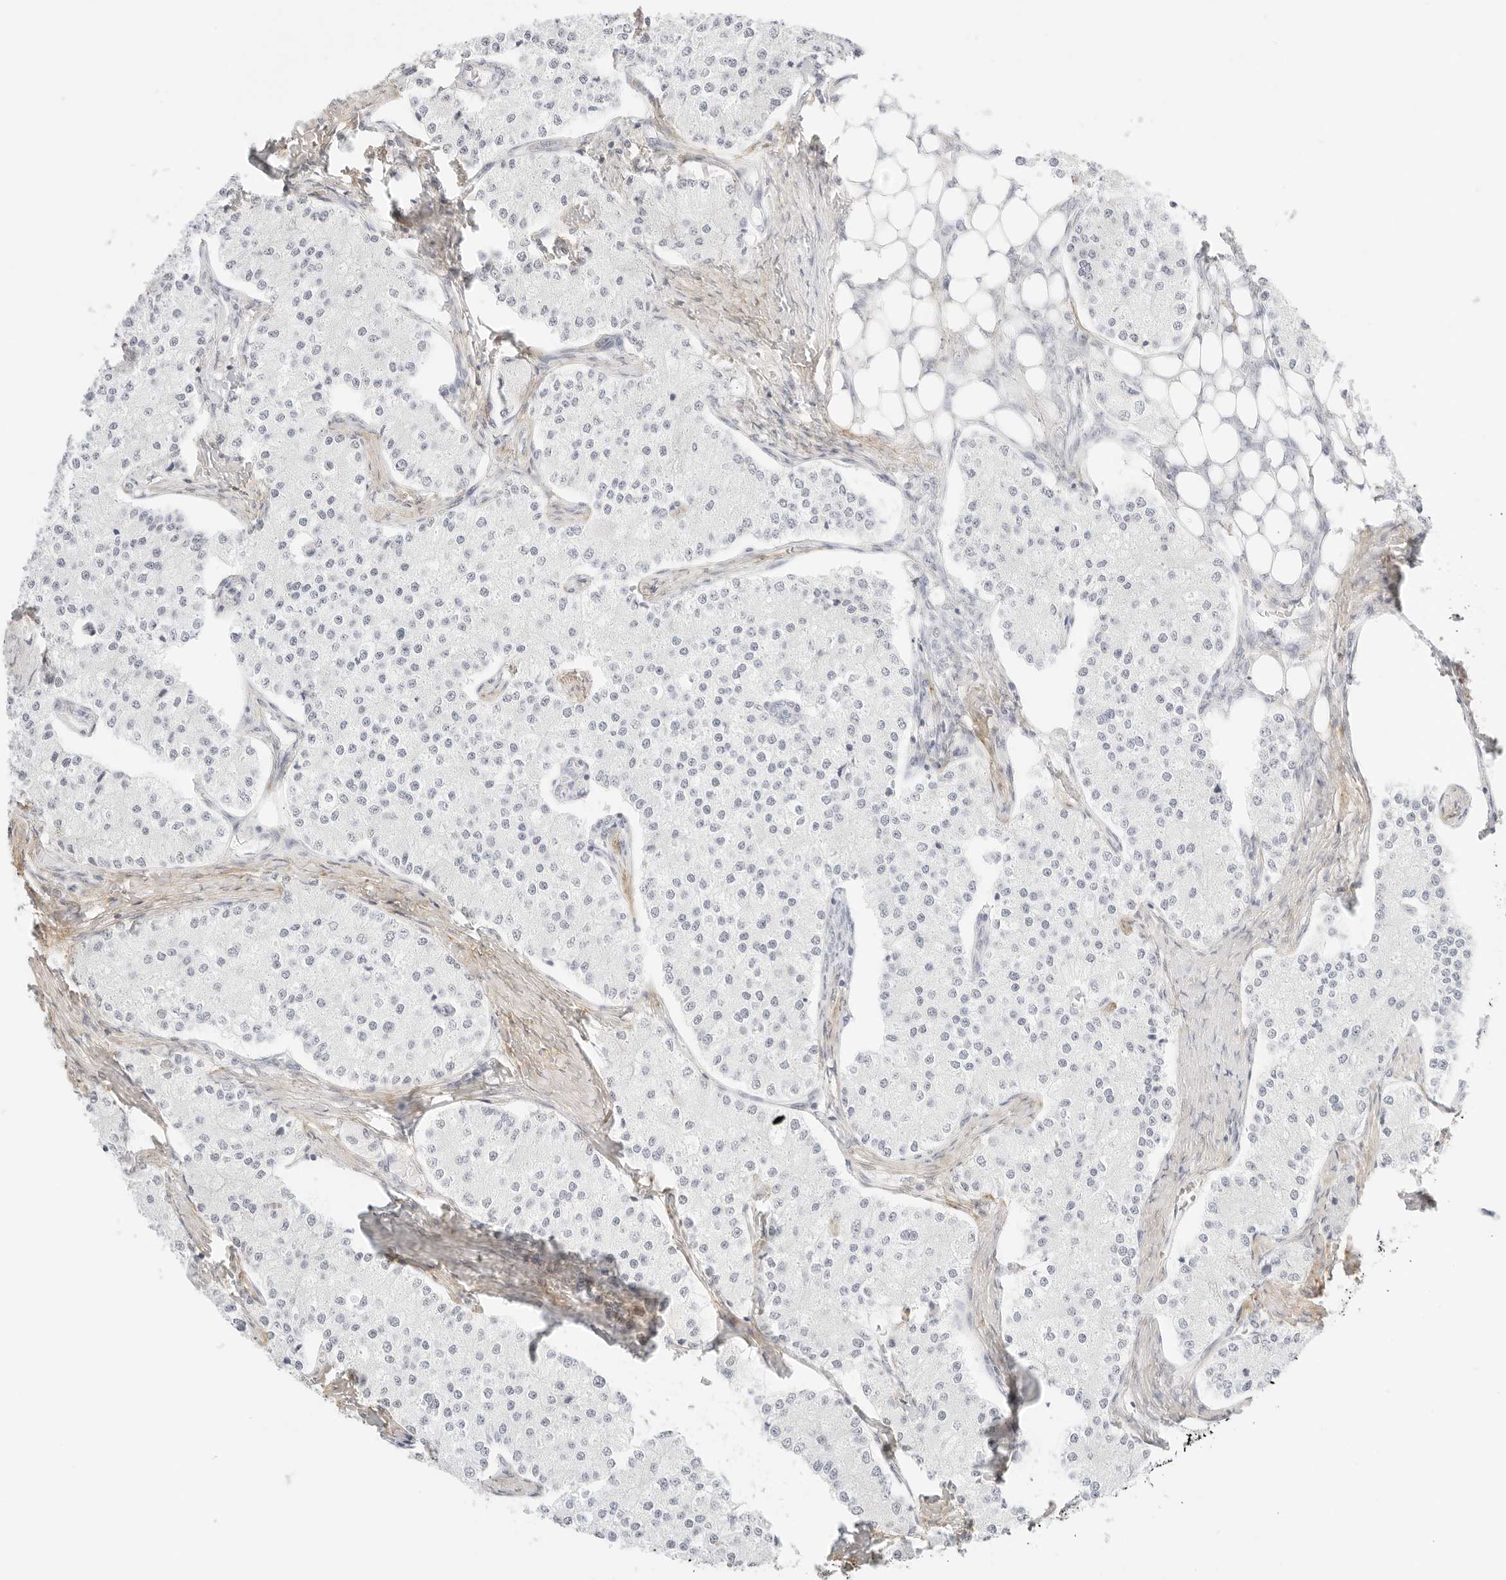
{"staining": {"intensity": "negative", "quantity": "none", "location": "none"}, "tissue": "carcinoid", "cell_type": "Tumor cells", "image_type": "cancer", "snomed": [{"axis": "morphology", "description": "Carcinoid, malignant, NOS"}, {"axis": "topography", "description": "Colon"}], "caption": "A high-resolution image shows immunohistochemistry (IHC) staining of carcinoid (malignant), which shows no significant positivity in tumor cells.", "gene": "FBLN5", "patient": {"sex": "female", "age": 52}}